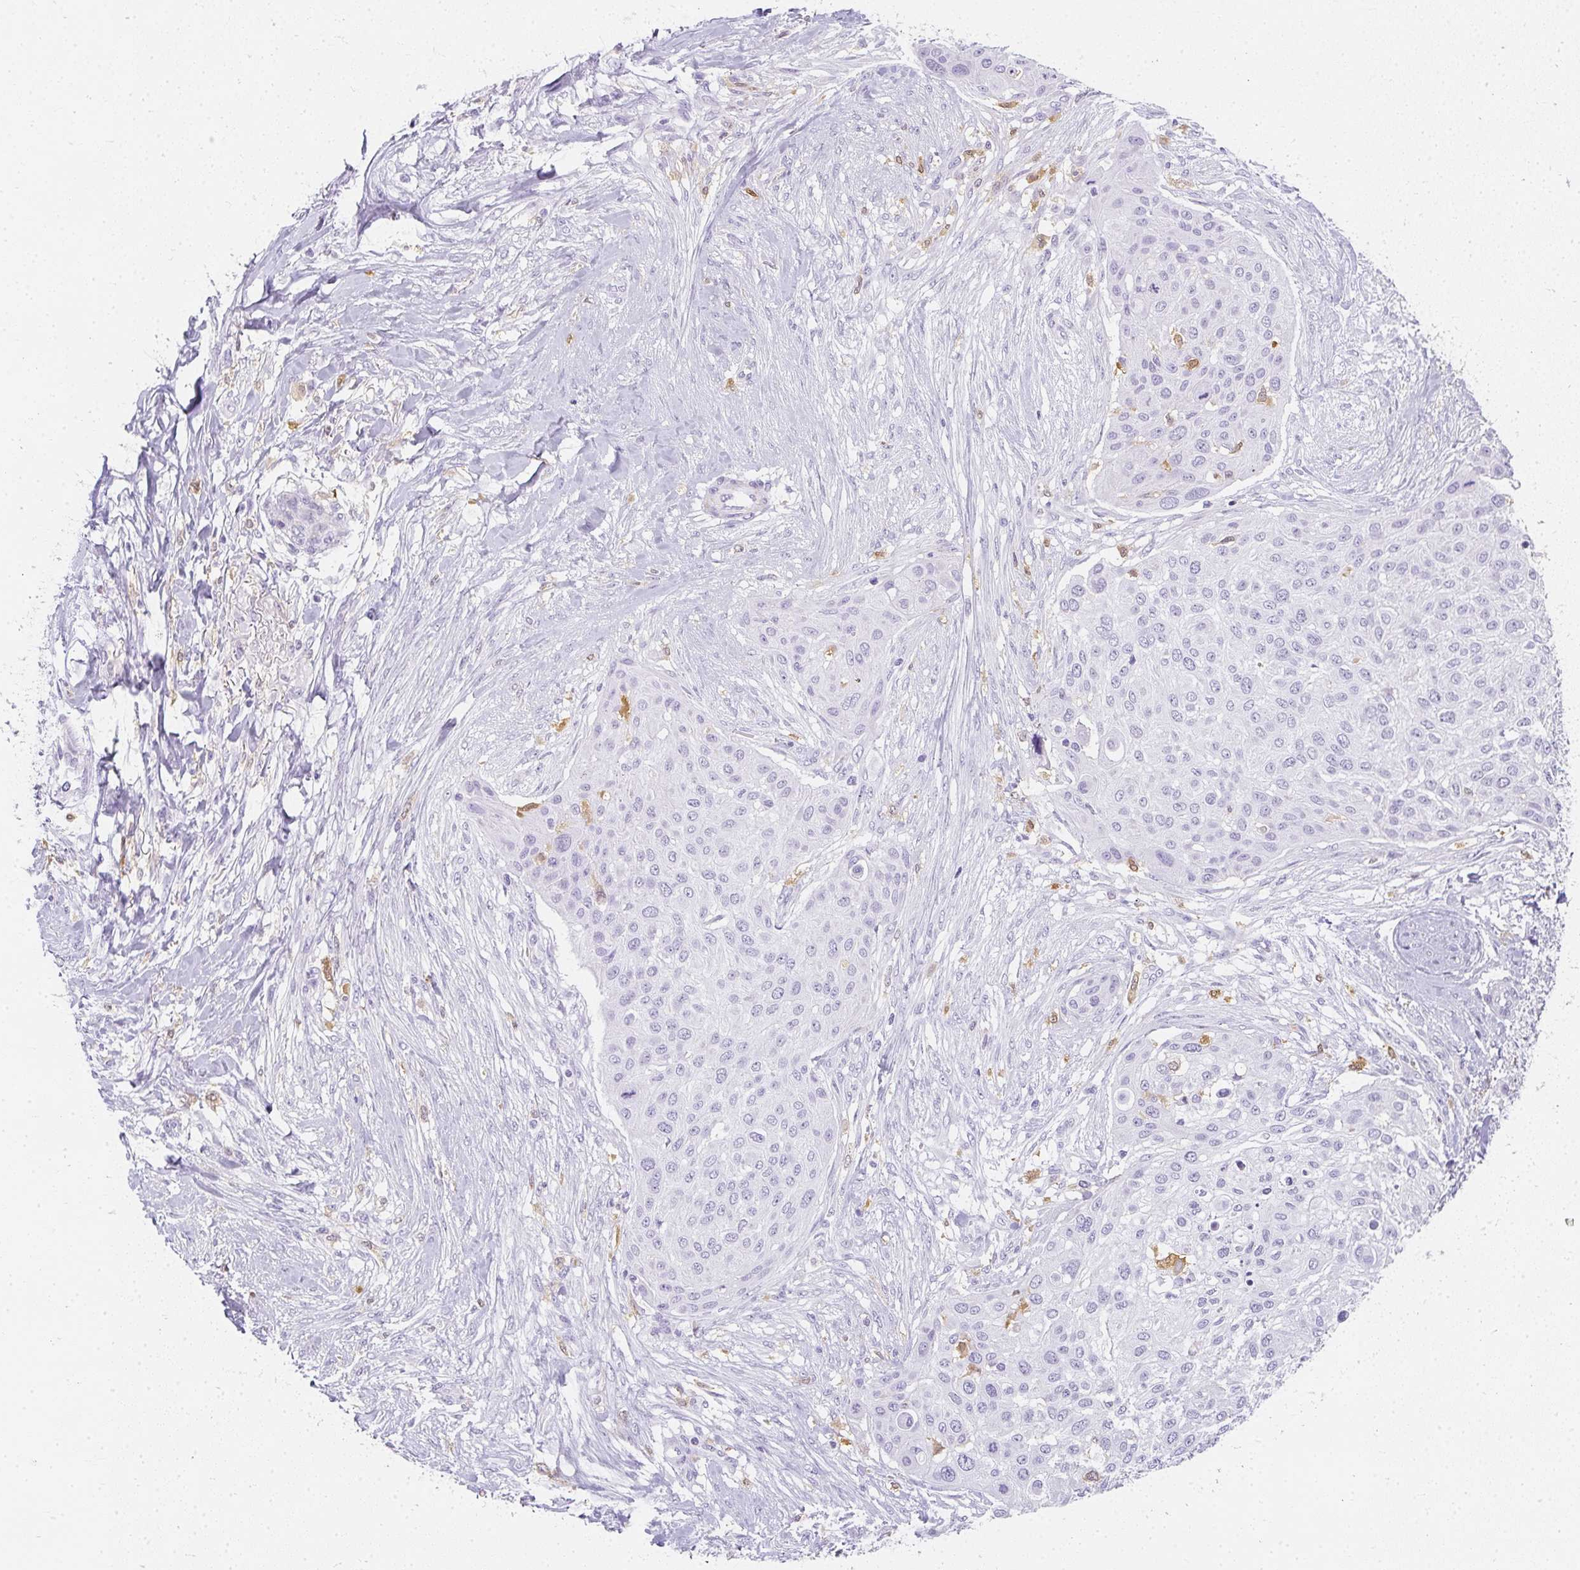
{"staining": {"intensity": "negative", "quantity": "none", "location": "none"}, "tissue": "skin cancer", "cell_type": "Tumor cells", "image_type": "cancer", "snomed": [{"axis": "morphology", "description": "Squamous cell carcinoma, NOS"}, {"axis": "topography", "description": "Skin"}], "caption": "High magnification brightfield microscopy of skin cancer stained with DAB (brown) and counterstained with hematoxylin (blue): tumor cells show no significant positivity.", "gene": "HK3", "patient": {"sex": "female", "age": 87}}